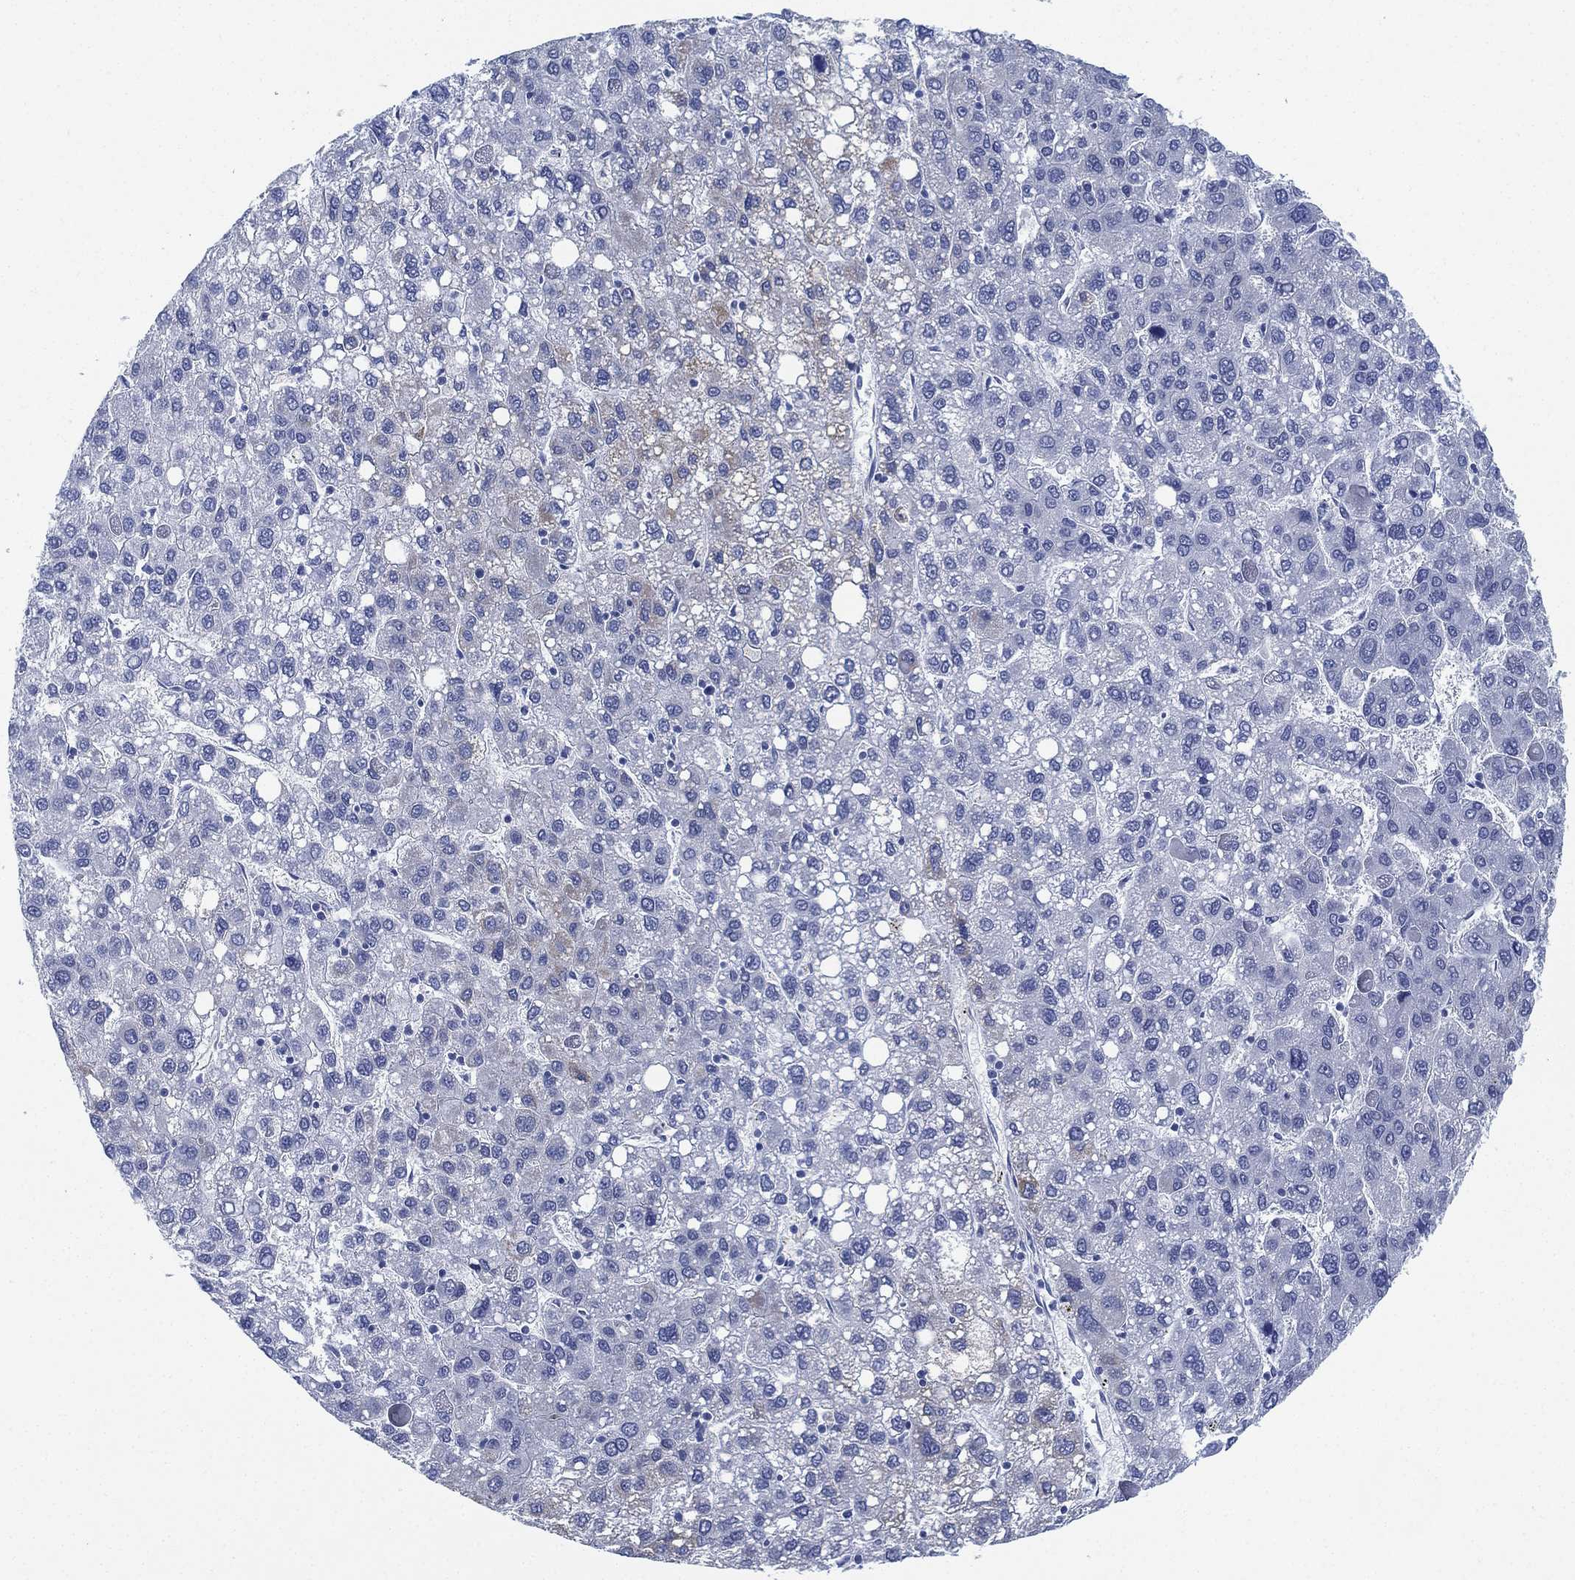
{"staining": {"intensity": "negative", "quantity": "none", "location": "none"}, "tissue": "liver cancer", "cell_type": "Tumor cells", "image_type": "cancer", "snomed": [{"axis": "morphology", "description": "Carcinoma, Hepatocellular, NOS"}, {"axis": "topography", "description": "Liver"}], "caption": "IHC histopathology image of neoplastic tissue: liver hepatocellular carcinoma stained with DAB shows no significant protein expression in tumor cells.", "gene": "PSKH2", "patient": {"sex": "female", "age": 82}}